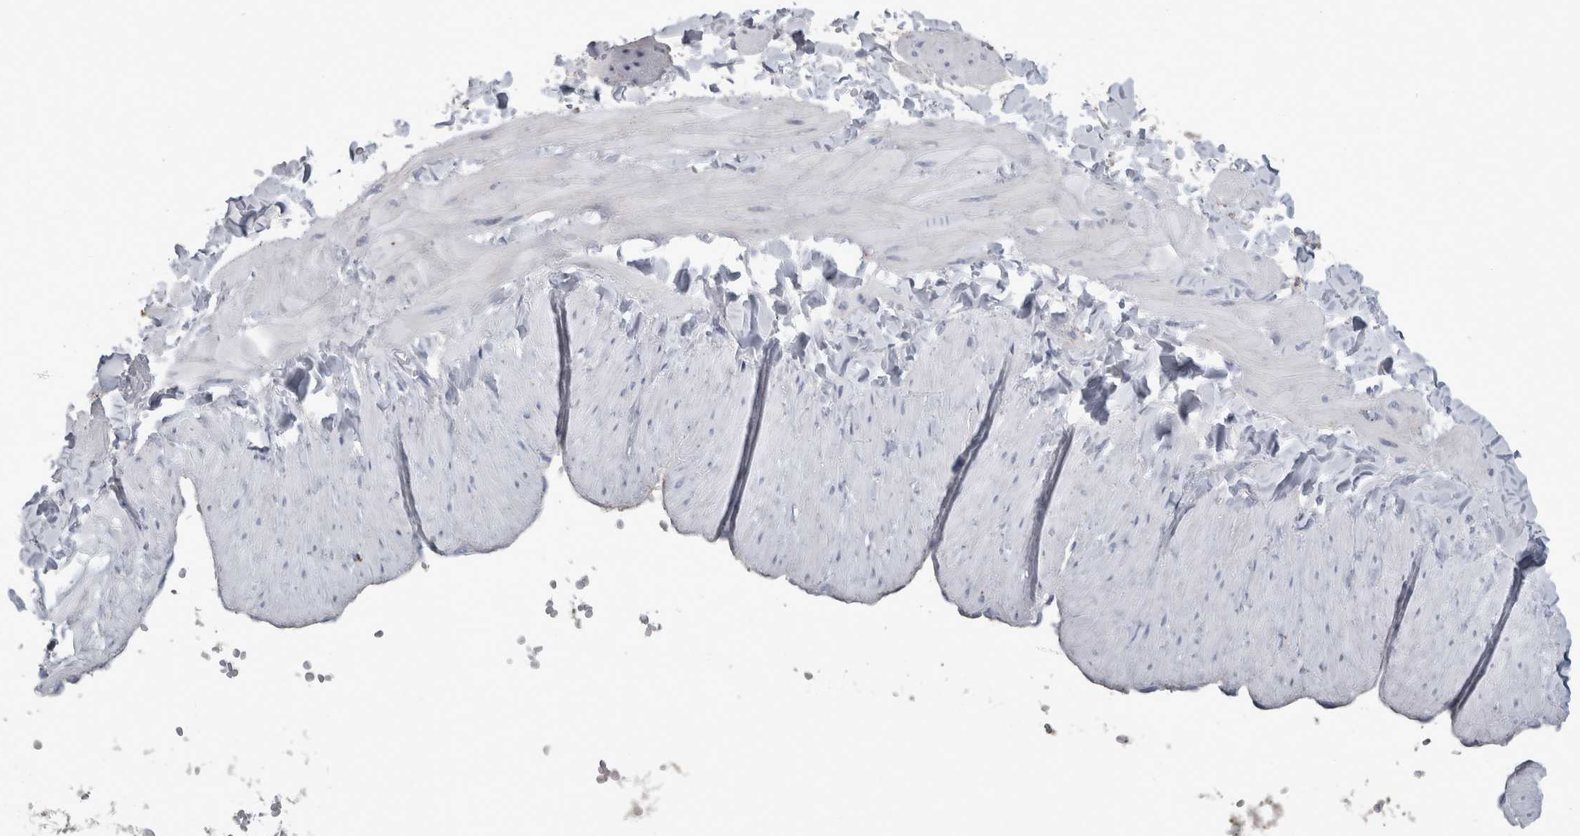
{"staining": {"intensity": "negative", "quantity": "none", "location": "none"}, "tissue": "soft tissue", "cell_type": "Chondrocytes", "image_type": "normal", "snomed": [{"axis": "morphology", "description": "Normal tissue, NOS"}, {"axis": "topography", "description": "Adipose tissue"}, {"axis": "topography", "description": "Vascular tissue"}, {"axis": "topography", "description": "Peripheral nerve tissue"}], "caption": "This is an immunohistochemistry histopathology image of normal soft tissue. There is no positivity in chondrocytes.", "gene": "DPP7", "patient": {"sex": "male", "age": 25}}